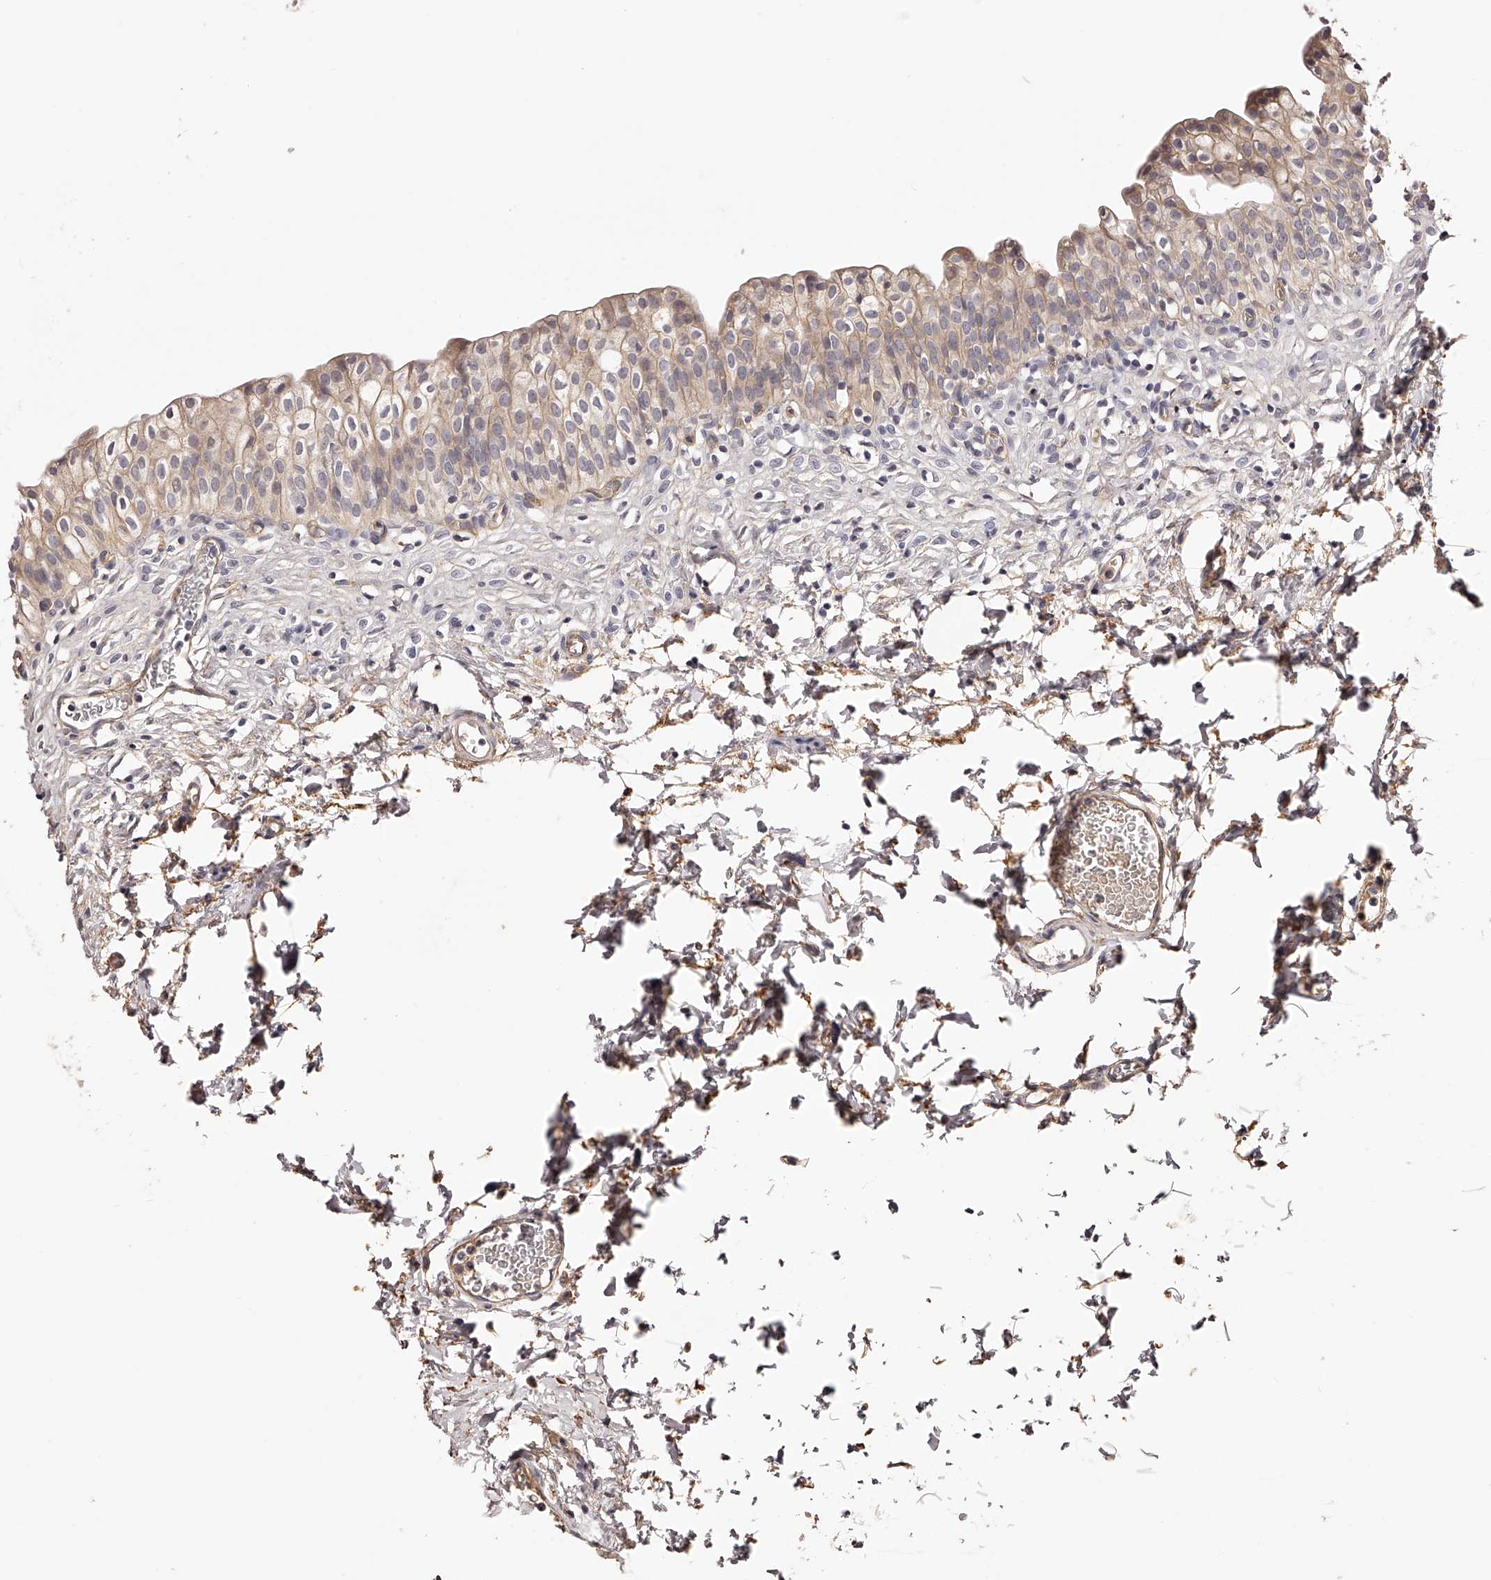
{"staining": {"intensity": "moderate", "quantity": "25%-75%", "location": "cytoplasmic/membranous"}, "tissue": "urinary bladder", "cell_type": "Urothelial cells", "image_type": "normal", "snomed": [{"axis": "morphology", "description": "Normal tissue, NOS"}, {"axis": "topography", "description": "Urinary bladder"}], "caption": "Immunohistochemistry photomicrograph of unremarkable urinary bladder: human urinary bladder stained using immunohistochemistry shows medium levels of moderate protein expression localized specifically in the cytoplasmic/membranous of urothelial cells, appearing as a cytoplasmic/membranous brown color.", "gene": "LTV1", "patient": {"sex": "male", "age": 55}}